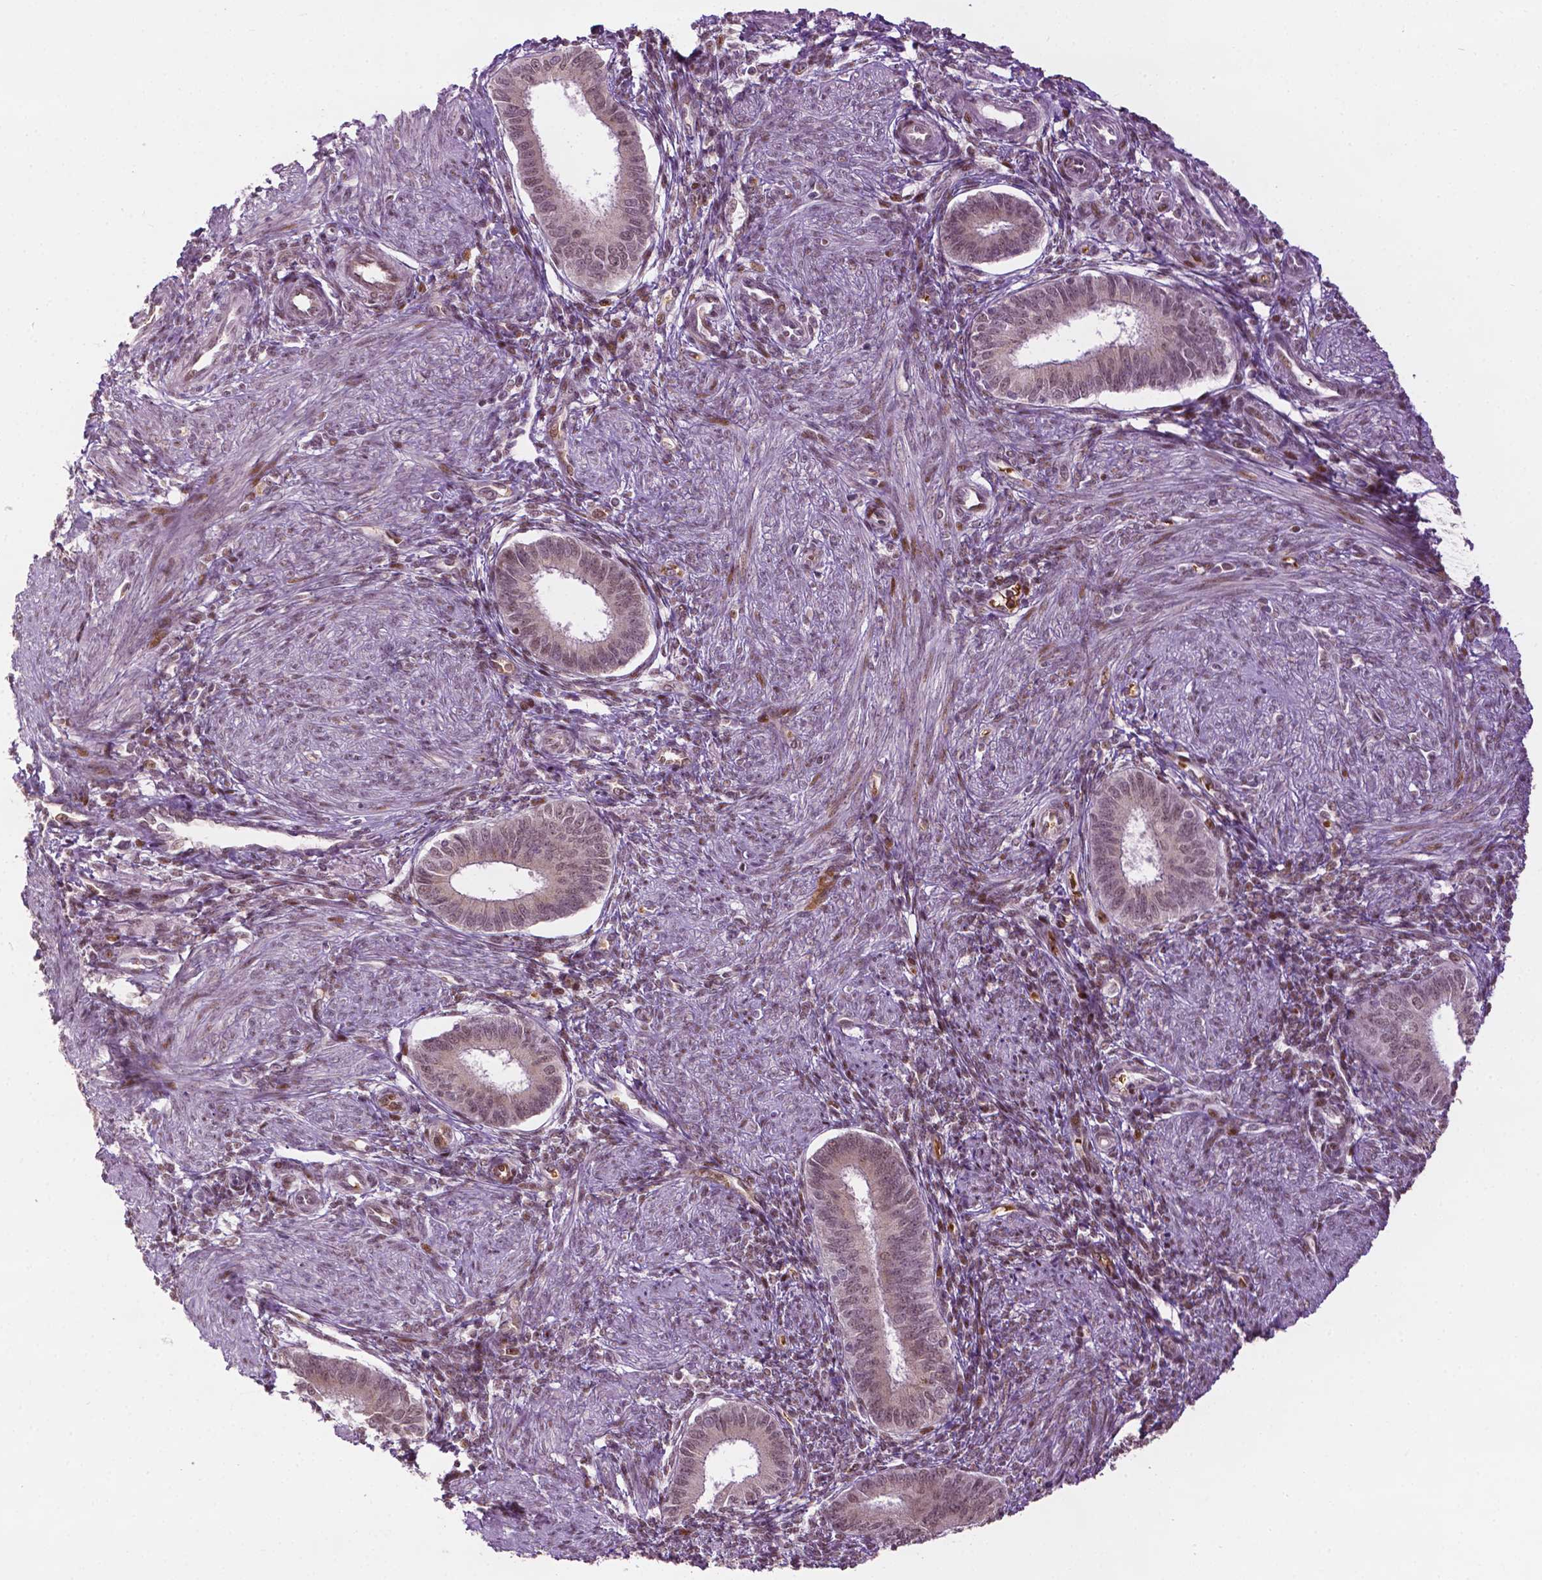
{"staining": {"intensity": "moderate", "quantity": "25%-75%", "location": "nuclear"}, "tissue": "endometrium", "cell_type": "Cells in endometrial stroma", "image_type": "normal", "snomed": [{"axis": "morphology", "description": "Normal tissue, NOS"}, {"axis": "topography", "description": "Endometrium"}], "caption": "This micrograph shows unremarkable endometrium stained with immunohistochemistry to label a protein in brown. The nuclear of cells in endometrial stroma show moderate positivity for the protein. Nuclei are counter-stained blue.", "gene": "ZNF41", "patient": {"sex": "female", "age": 39}}